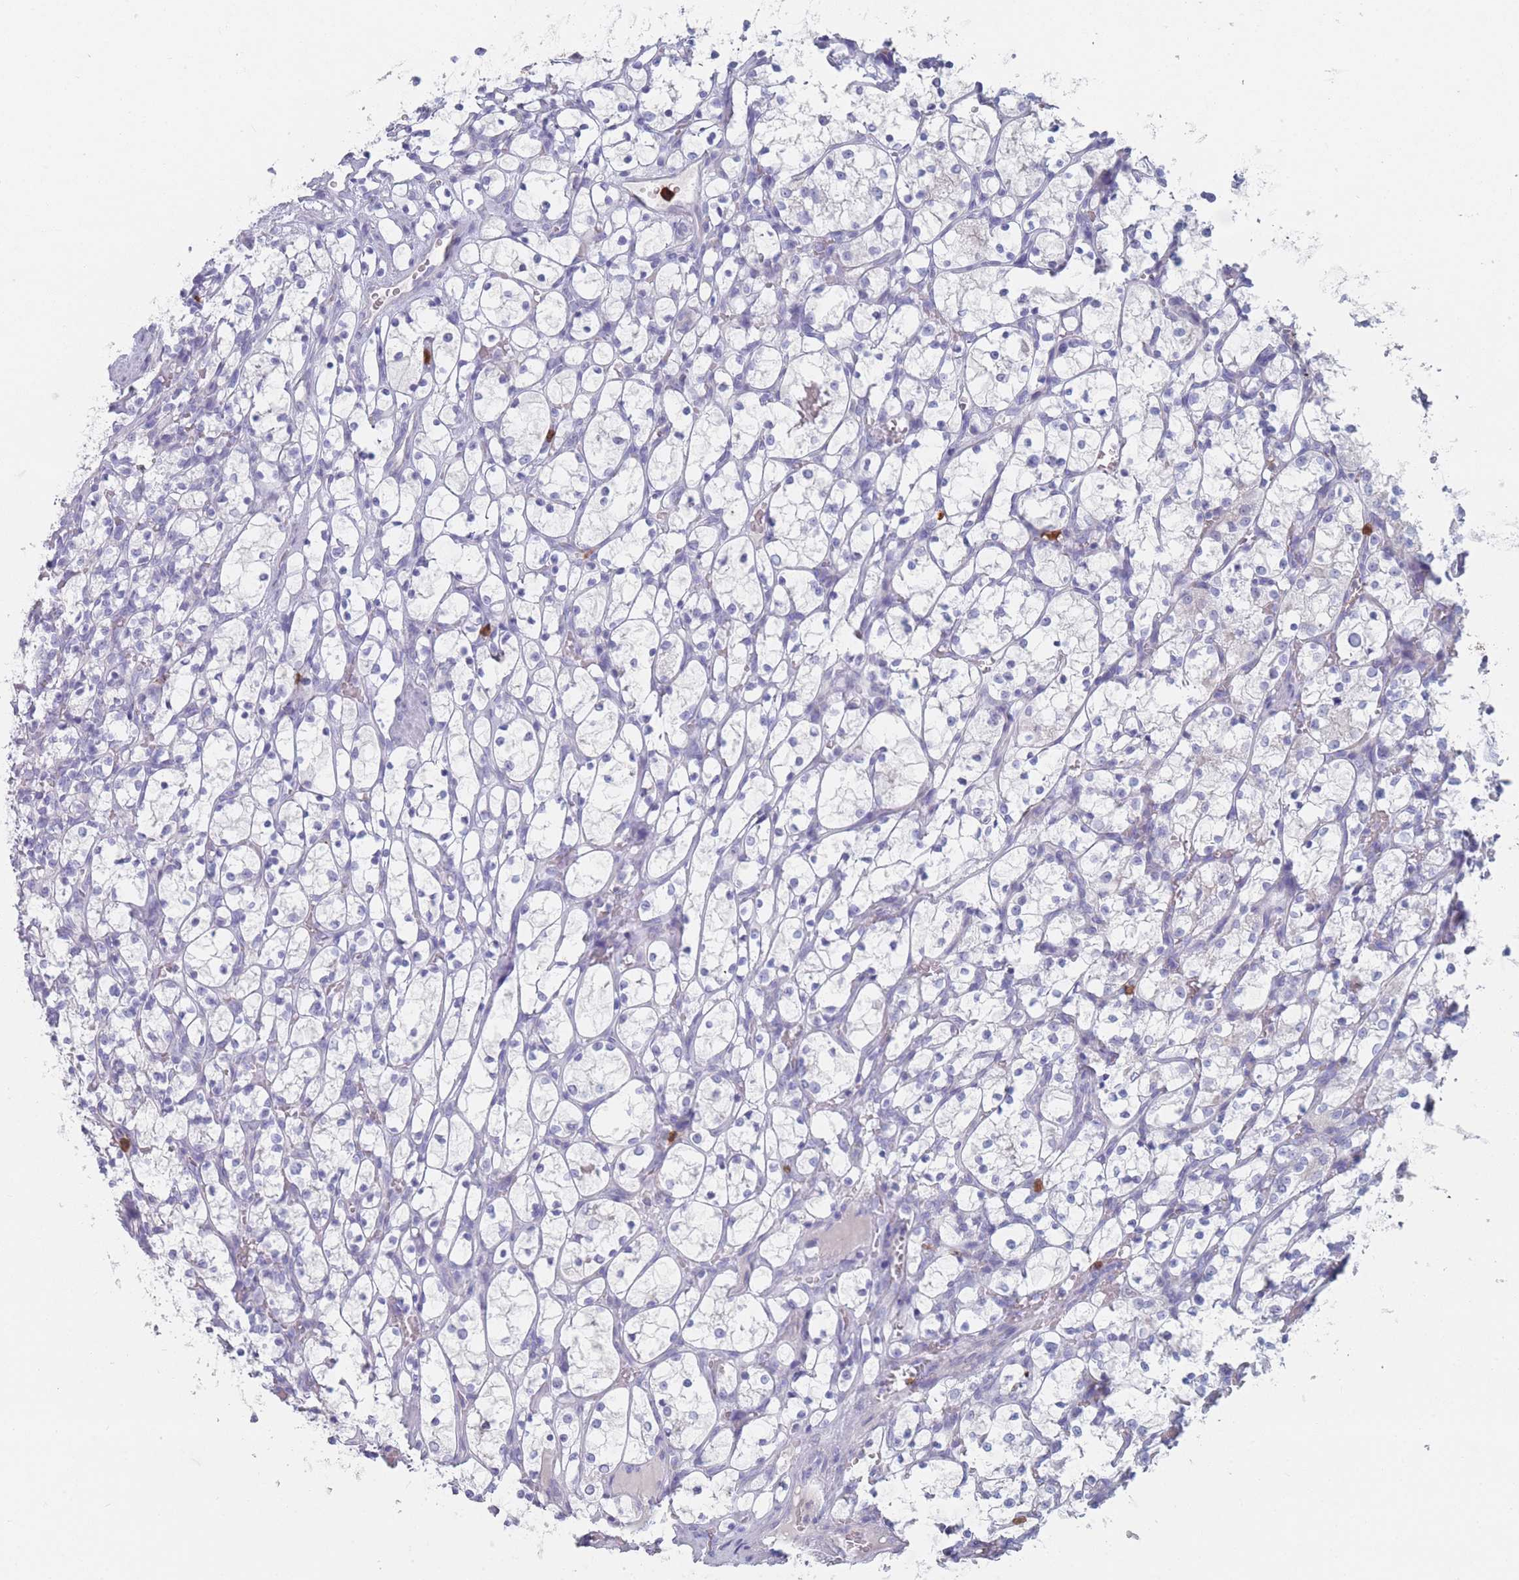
{"staining": {"intensity": "negative", "quantity": "none", "location": "none"}, "tissue": "renal cancer", "cell_type": "Tumor cells", "image_type": "cancer", "snomed": [{"axis": "morphology", "description": "Adenocarcinoma, NOS"}, {"axis": "topography", "description": "Kidney"}], "caption": "Tumor cells show no significant protein positivity in renal adenocarcinoma. The staining is performed using DAB brown chromogen with nuclei counter-stained in using hematoxylin.", "gene": "ATP1A3", "patient": {"sex": "female", "age": 69}}